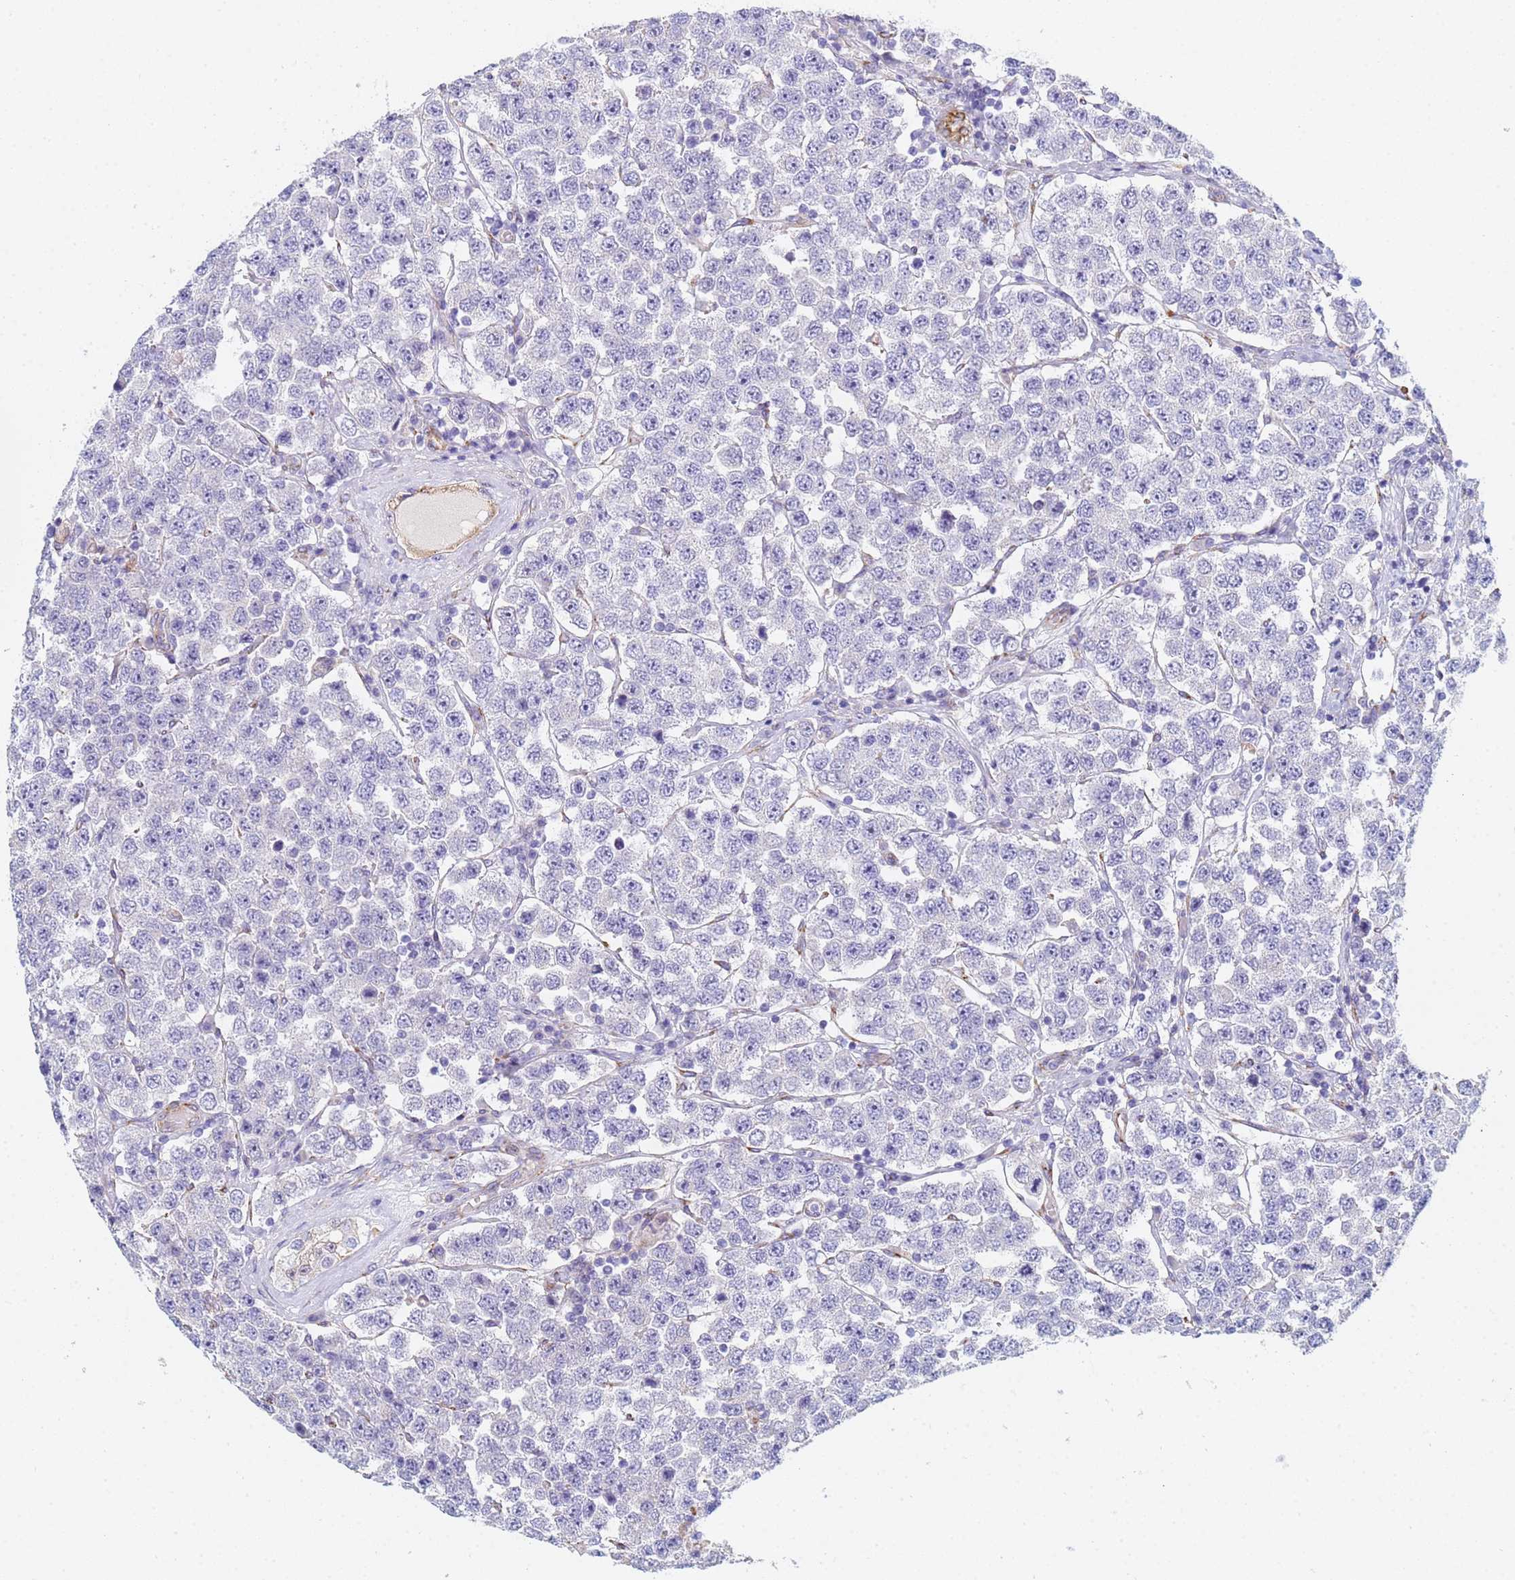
{"staining": {"intensity": "negative", "quantity": "none", "location": "none"}, "tissue": "testis cancer", "cell_type": "Tumor cells", "image_type": "cancer", "snomed": [{"axis": "morphology", "description": "Seminoma, NOS"}, {"axis": "topography", "description": "Testis"}], "caption": "IHC of human testis seminoma reveals no staining in tumor cells. (DAB immunohistochemistry (IHC) visualized using brightfield microscopy, high magnification).", "gene": "GDAP2", "patient": {"sex": "male", "age": 28}}